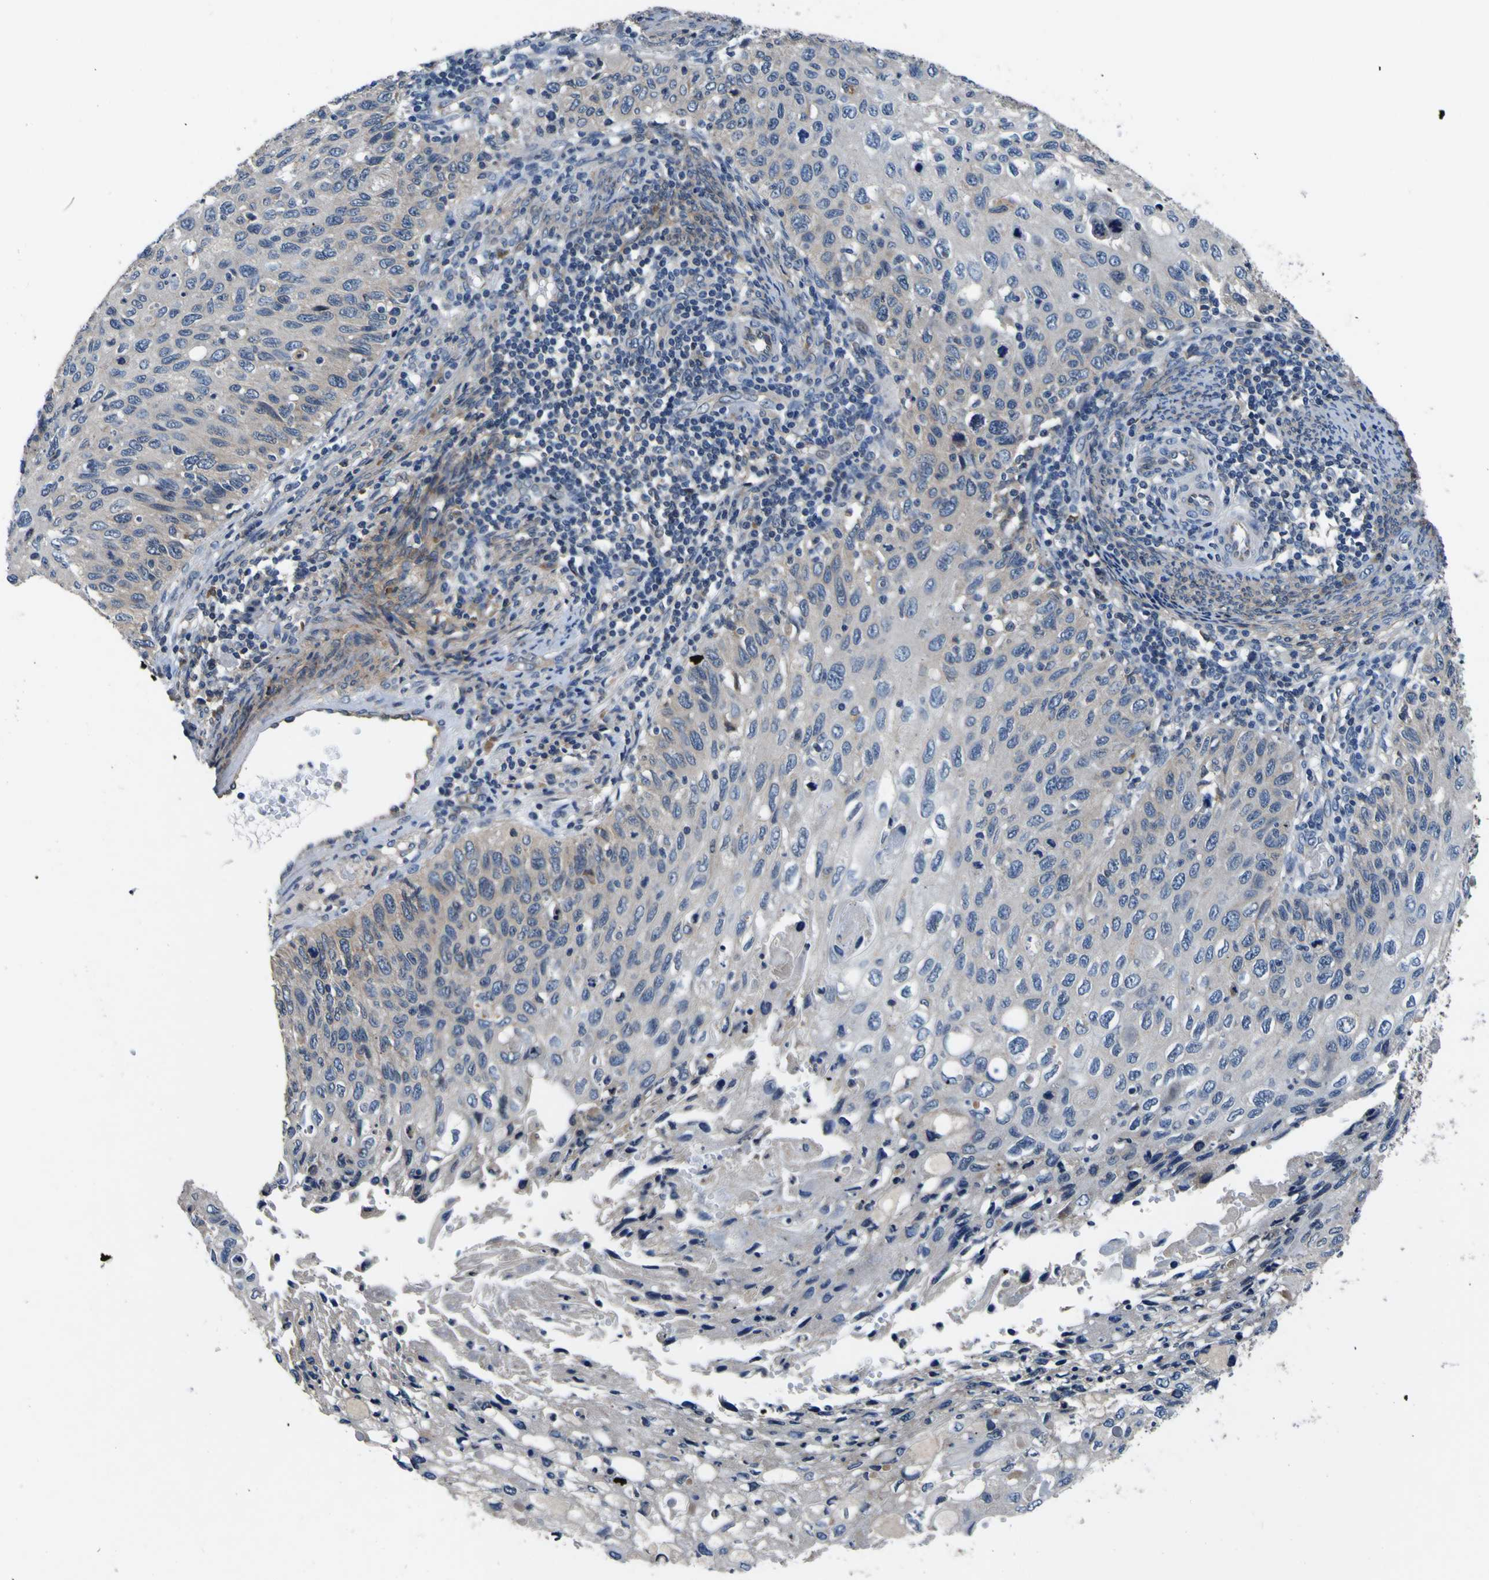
{"staining": {"intensity": "weak", "quantity": "<25%", "location": "cytoplasmic/membranous"}, "tissue": "cervical cancer", "cell_type": "Tumor cells", "image_type": "cancer", "snomed": [{"axis": "morphology", "description": "Squamous cell carcinoma, NOS"}, {"axis": "topography", "description": "Cervix"}], "caption": "Immunohistochemistry (IHC) micrograph of neoplastic tissue: cervical squamous cell carcinoma stained with DAB reveals no significant protein staining in tumor cells.", "gene": "EPHB4", "patient": {"sex": "female", "age": 70}}